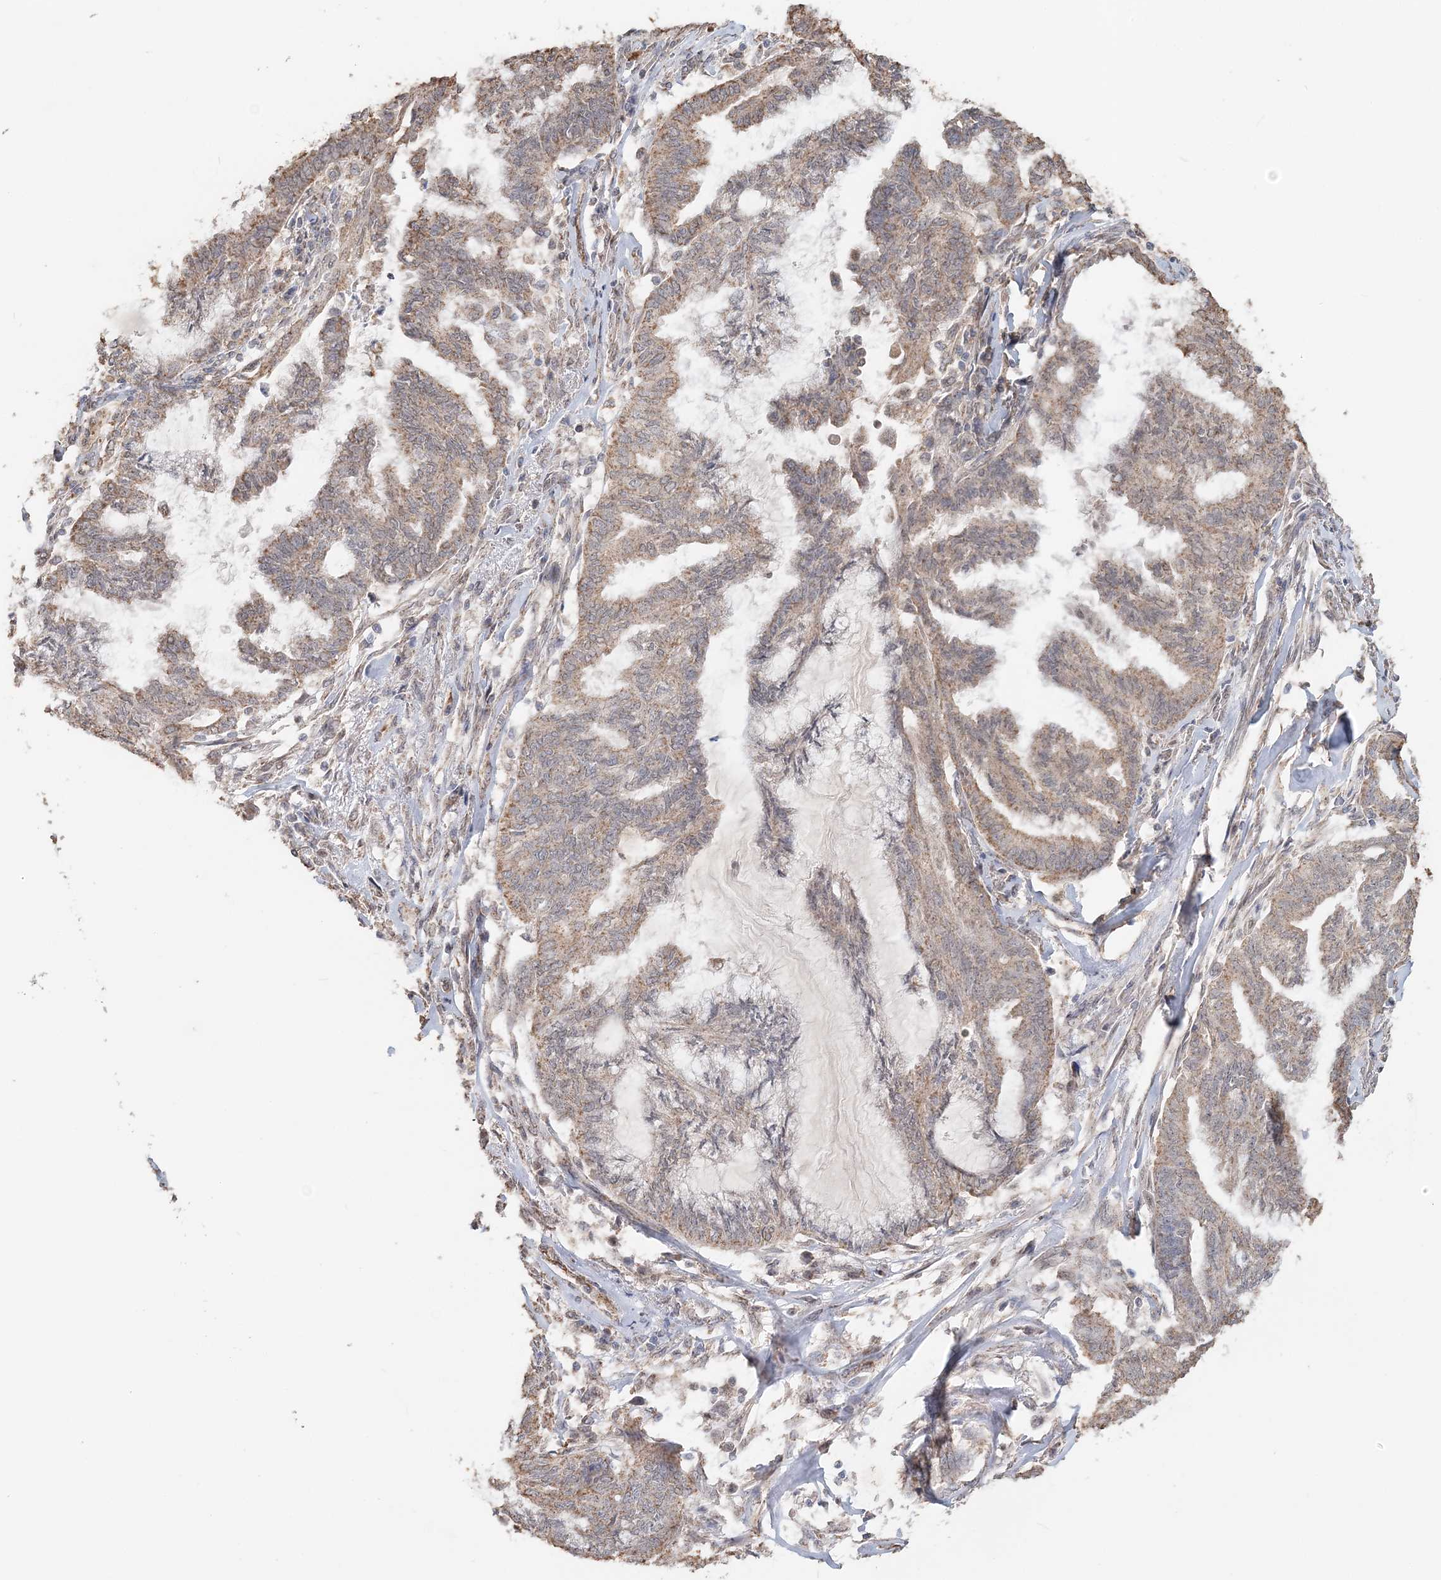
{"staining": {"intensity": "moderate", "quantity": "<25%", "location": "cytoplasmic/membranous"}, "tissue": "endometrial cancer", "cell_type": "Tumor cells", "image_type": "cancer", "snomed": [{"axis": "morphology", "description": "Adenocarcinoma, NOS"}, {"axis": "topography", "description": "Endometrium"}], "caption": "Protein staining of endometrial adenocarcinoma tissue exhibits moderate cytoplasmic/membranous positivity in approximately <25% of tumor cells. (Brightfield microscopy of DAB IHC at high magnification).", "gene": "FBXO38", "patient": {"sex": "female", "age": 86}}